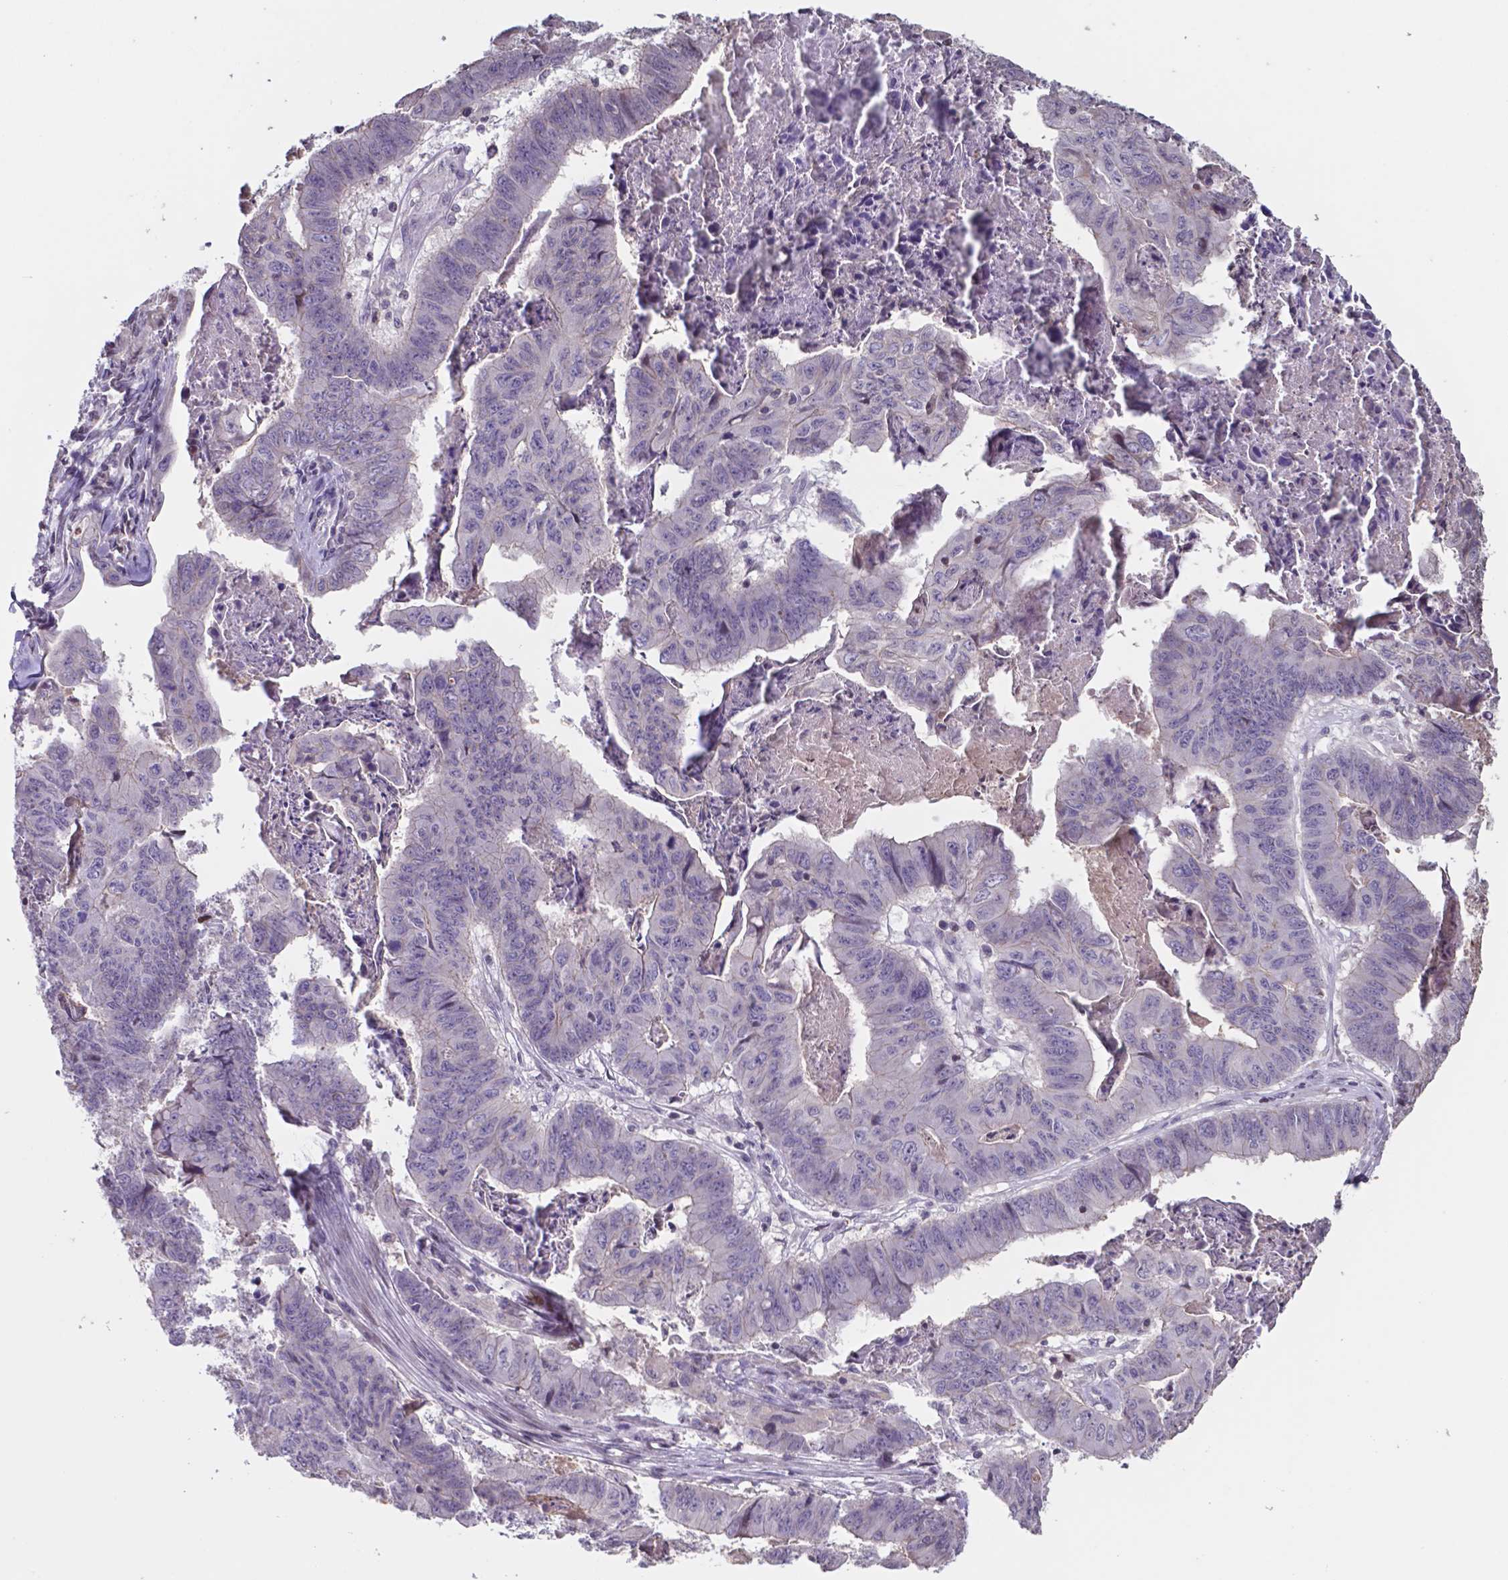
{"staining": {"intensity": "negative", "quantity": "none", "location": "none"}, "tissue": "stomach cancer", "cell_type": "Tumor cells", "image_type": "cancer", "snomed": [{"axis": "morphology", "description": "Adenocarcinoma, NOS"}, {"axis": "topography", "description": "Stomach, lower"}], "caption": "An immunohistochemistry (IHC) histopathology image of stomach adenocarcinoma is shown. There is no staining in tumor cells of stomach adenocarcinoma.", "gene": "MLC1", "patient": {"sex": "male", "age": 77}}